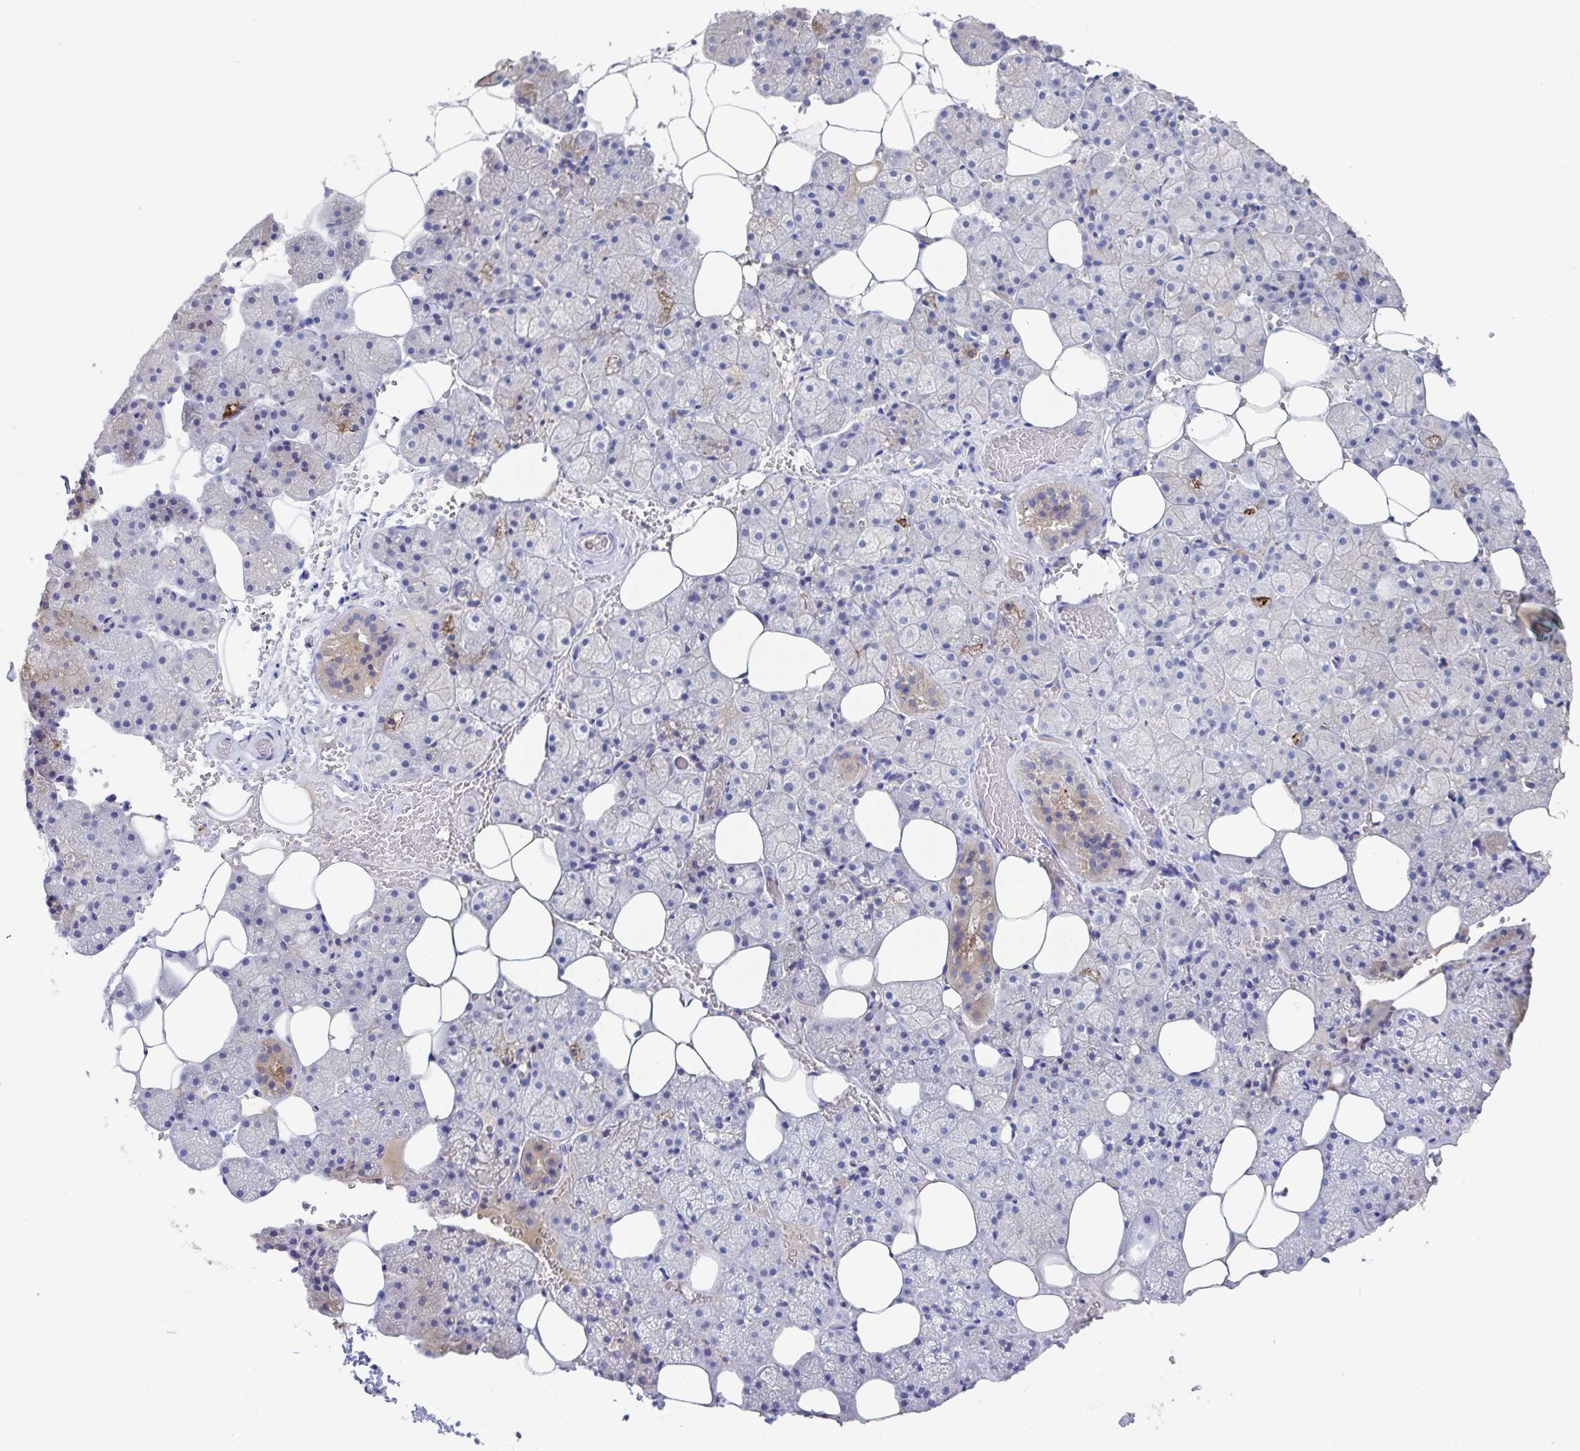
{"staining": {"intensity": "moderate", "quantity": "<25%", "location": "cytoplasmic/membranous"}, "tissue": "salivary gland", "cell_type": "Glandular cells", "image_type": "normal", "snomed": [{"axis": "morphology", "description": "Normal tissue, NOS"}, {"axis": "topography", "description": "Salivary gland"}, {"axis": "topography", "description": "Peripheral nerve tissue"}], "caption": "Glandular cells reveal low levels of moderate cytoplasmic/membranous positivity in about <25% of cells in benign salivary gland.", "gene": "GPR148", "patient": {"sex": "male", "age": 38}}